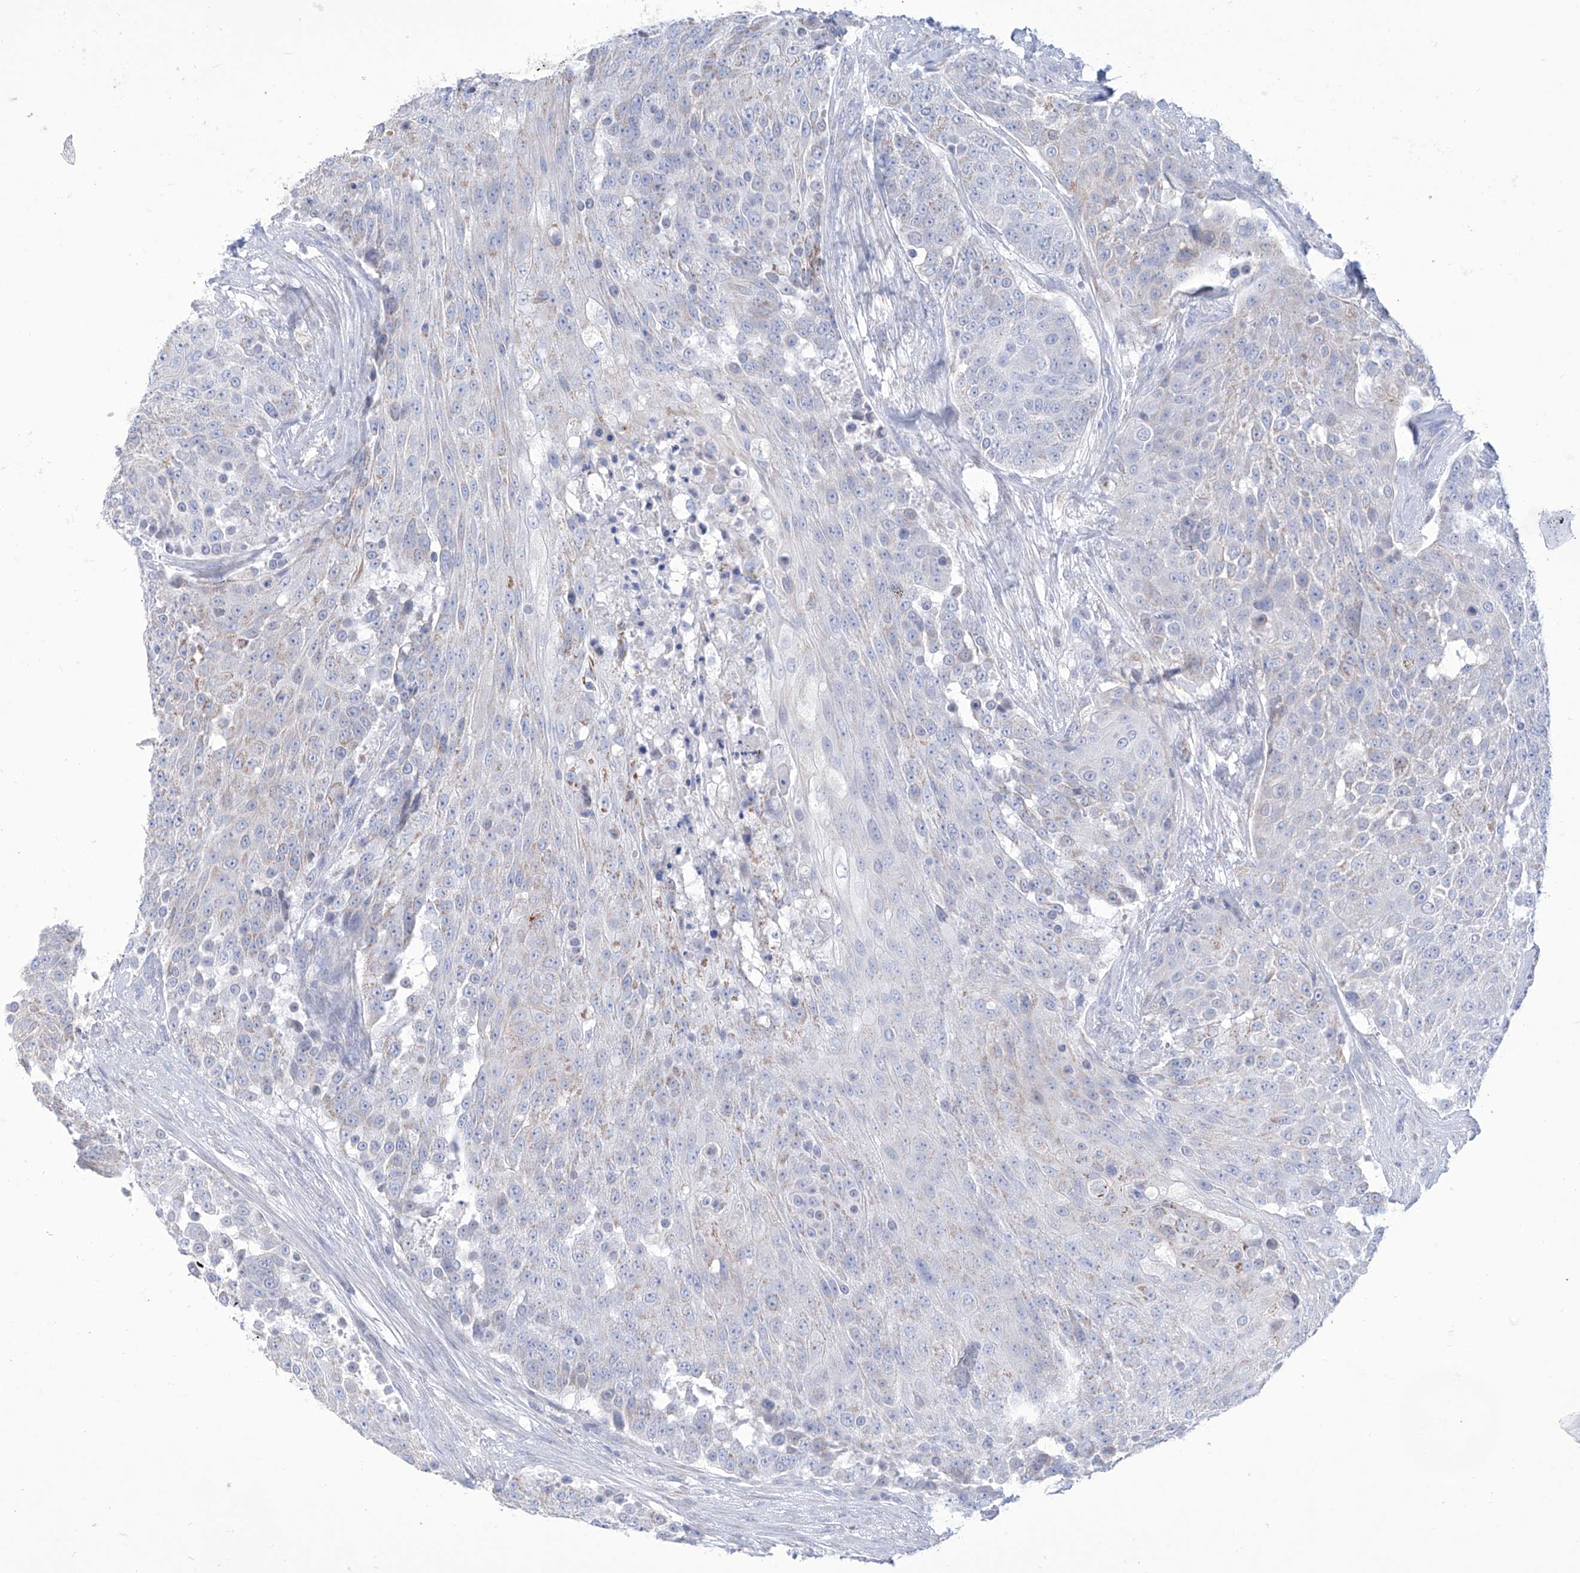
{"staining": {"intensity": "weak", "quantity": "<25%", "location": "cytoplasmic/membranous"}, "tissue": "urothelial cancer", "cell_type": "Tumor cells", "image_type": "cancer", "snomed": [{"axis": "morphology", "description": "Urothelial carcinoma, High grade"}, {"axis": "topography", "description": "Urinary bladder"}], "caption": "IHC photomicrograph of human urothelial carcinoma (high-grade) stained for a protein (brown), which shows no staining in tumor cells. Brightfield microscopy of immunohistochemistry stained with DAB (3,3'-diaminobenzidine) (brown) and hematoxylin (blue), captured at high magnification.", "gene": "ALDH6A1", "patient": {"sex": "female", "age": 63}}